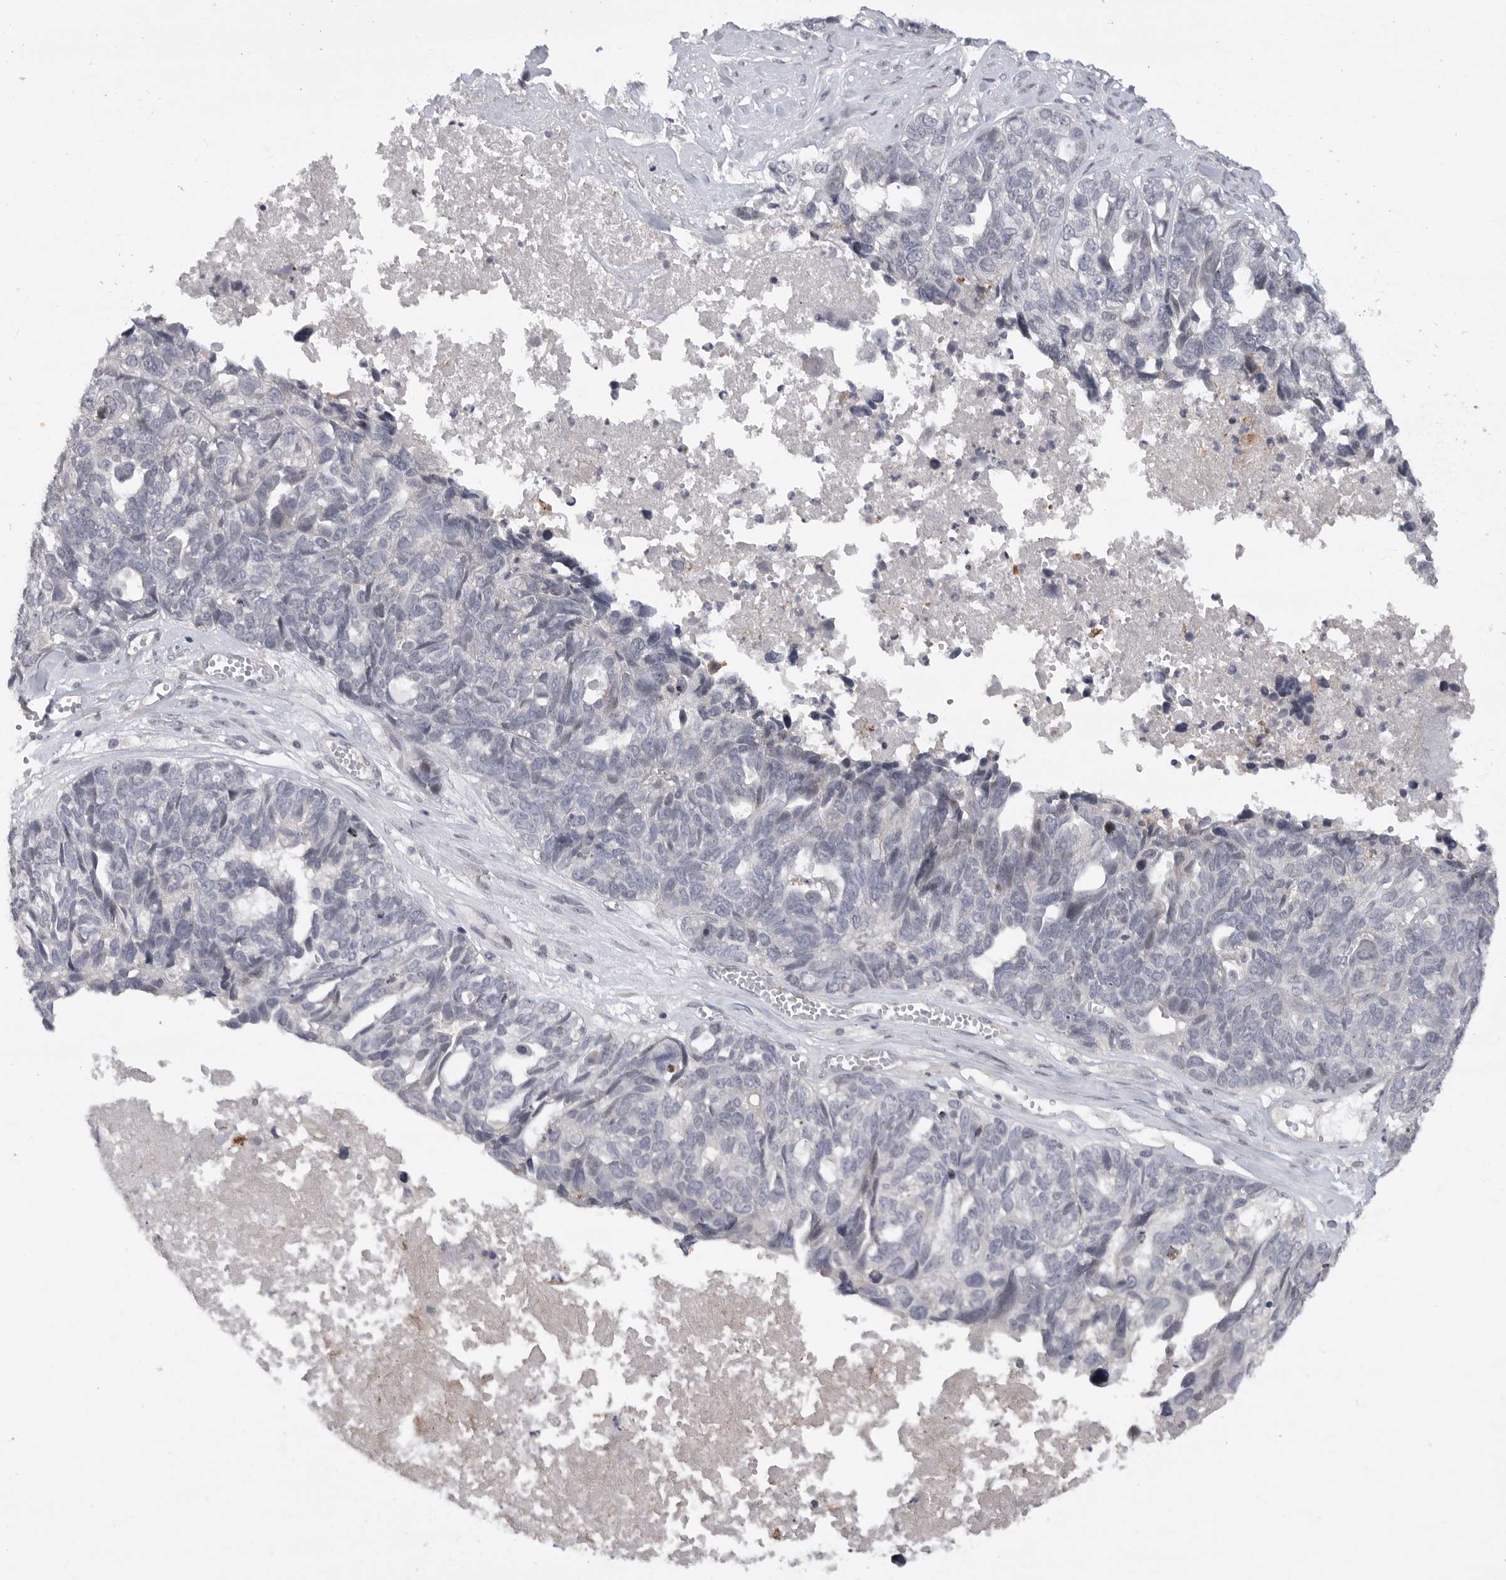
{"staining": {"intensity": "negative", "quantity": "none", "location": "none"}, "tissue": "ovarian cancer", "cell_type": "Tumor cells", "image_type": "cancer", "snomed": [{"axis": "morphology", "description": "Cystadenocarcinoma, serous, NOS"}, {"axis": "topography", "description": "Ovary"}], "caption": "Histopathology image shows no significant protein expression in tumor cells of ovarian cancer.", "gene": "FBXO43", "patient": {"sex": "female", "age": 79}}